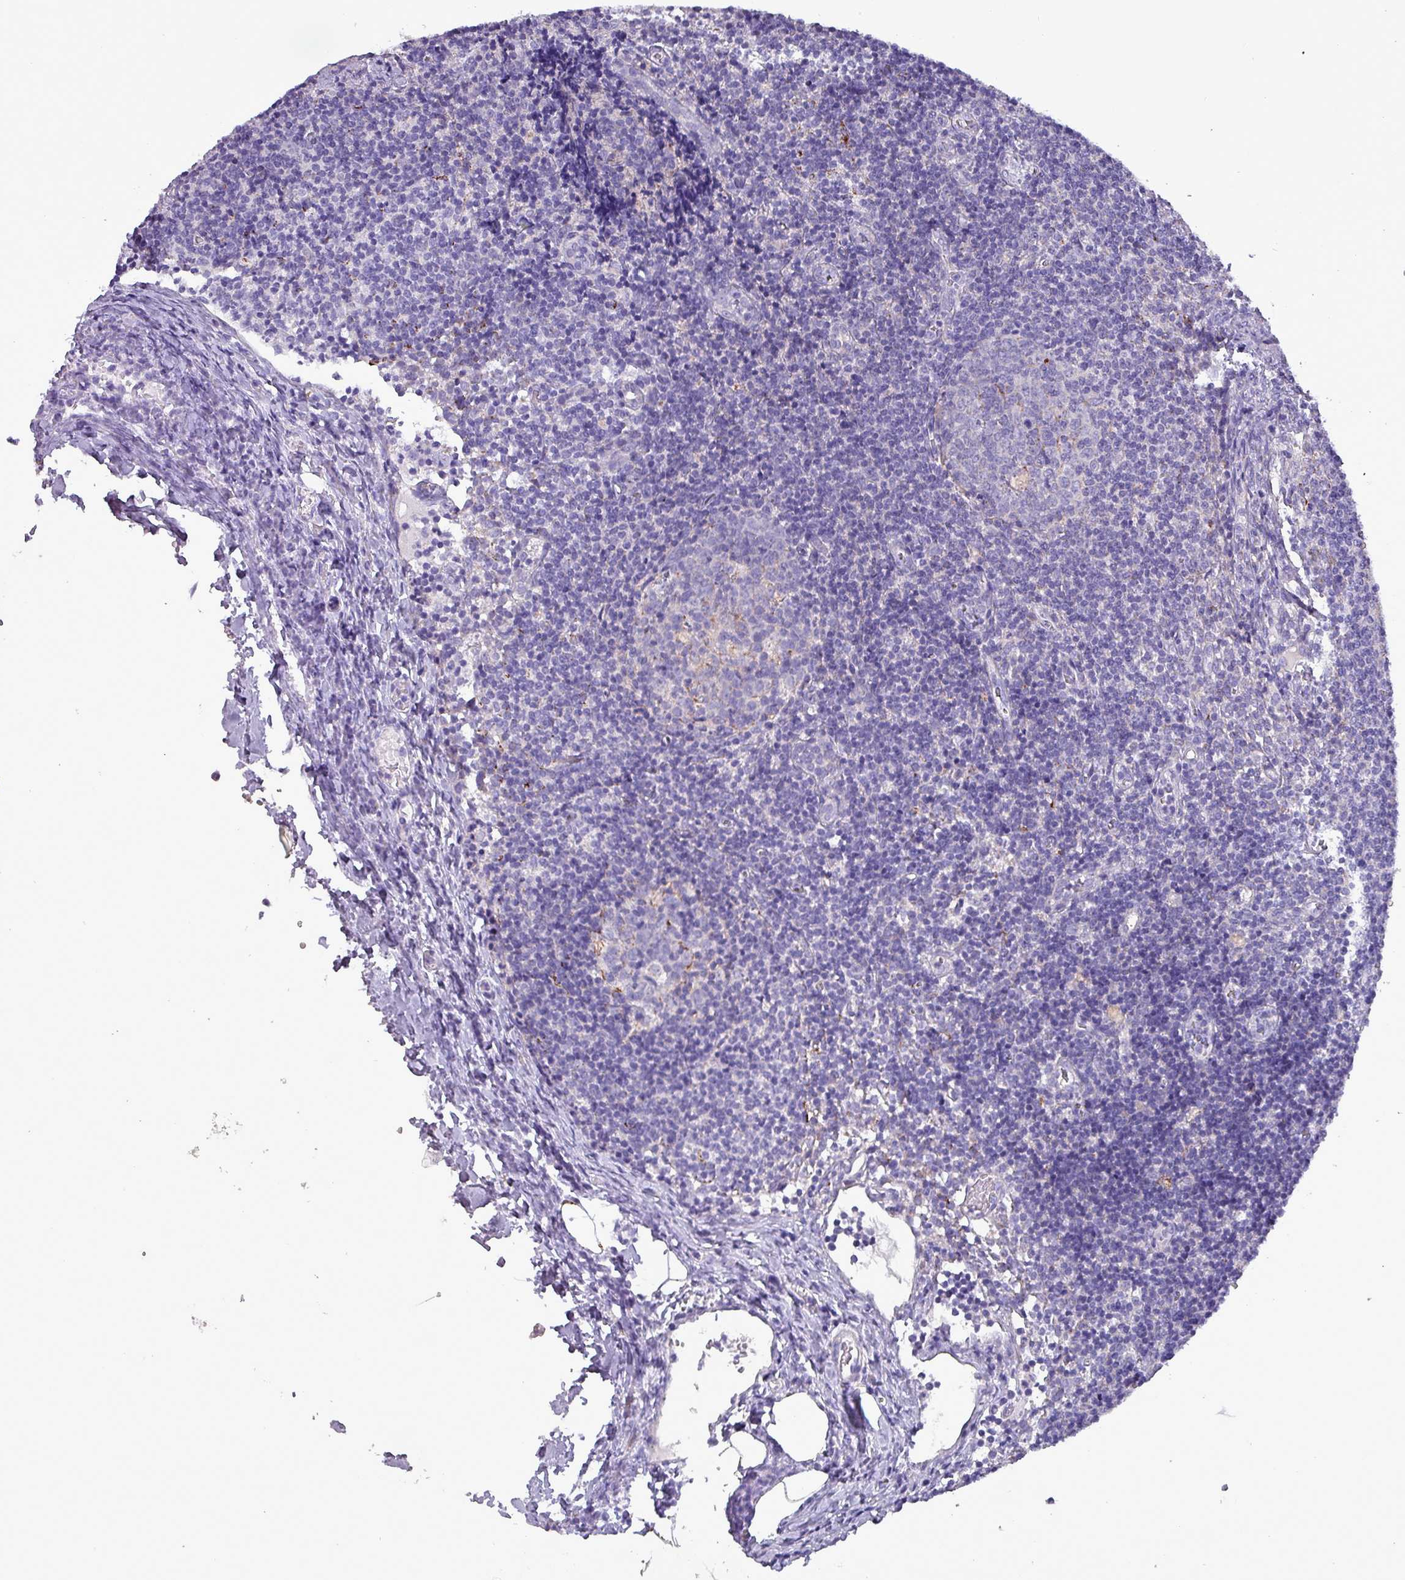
{"staining": {"intensity": "negative", "quantity": "none", "location": "none"}, "tissue": "lymph node", "cell_type": "Germinal center cells", "image_type": "normal", "snomed": [{"axis": "morphology", "description": "Normal tissue, NOS"}, {"axis": "topography", "description": "Lymph node"}], "caption": "This is an IHC image of unremarkable human lymph node. There is no positivity in germinal center cells.", "gene": "HSD3B7", "patient": {"sex": "female", "age": 37}}